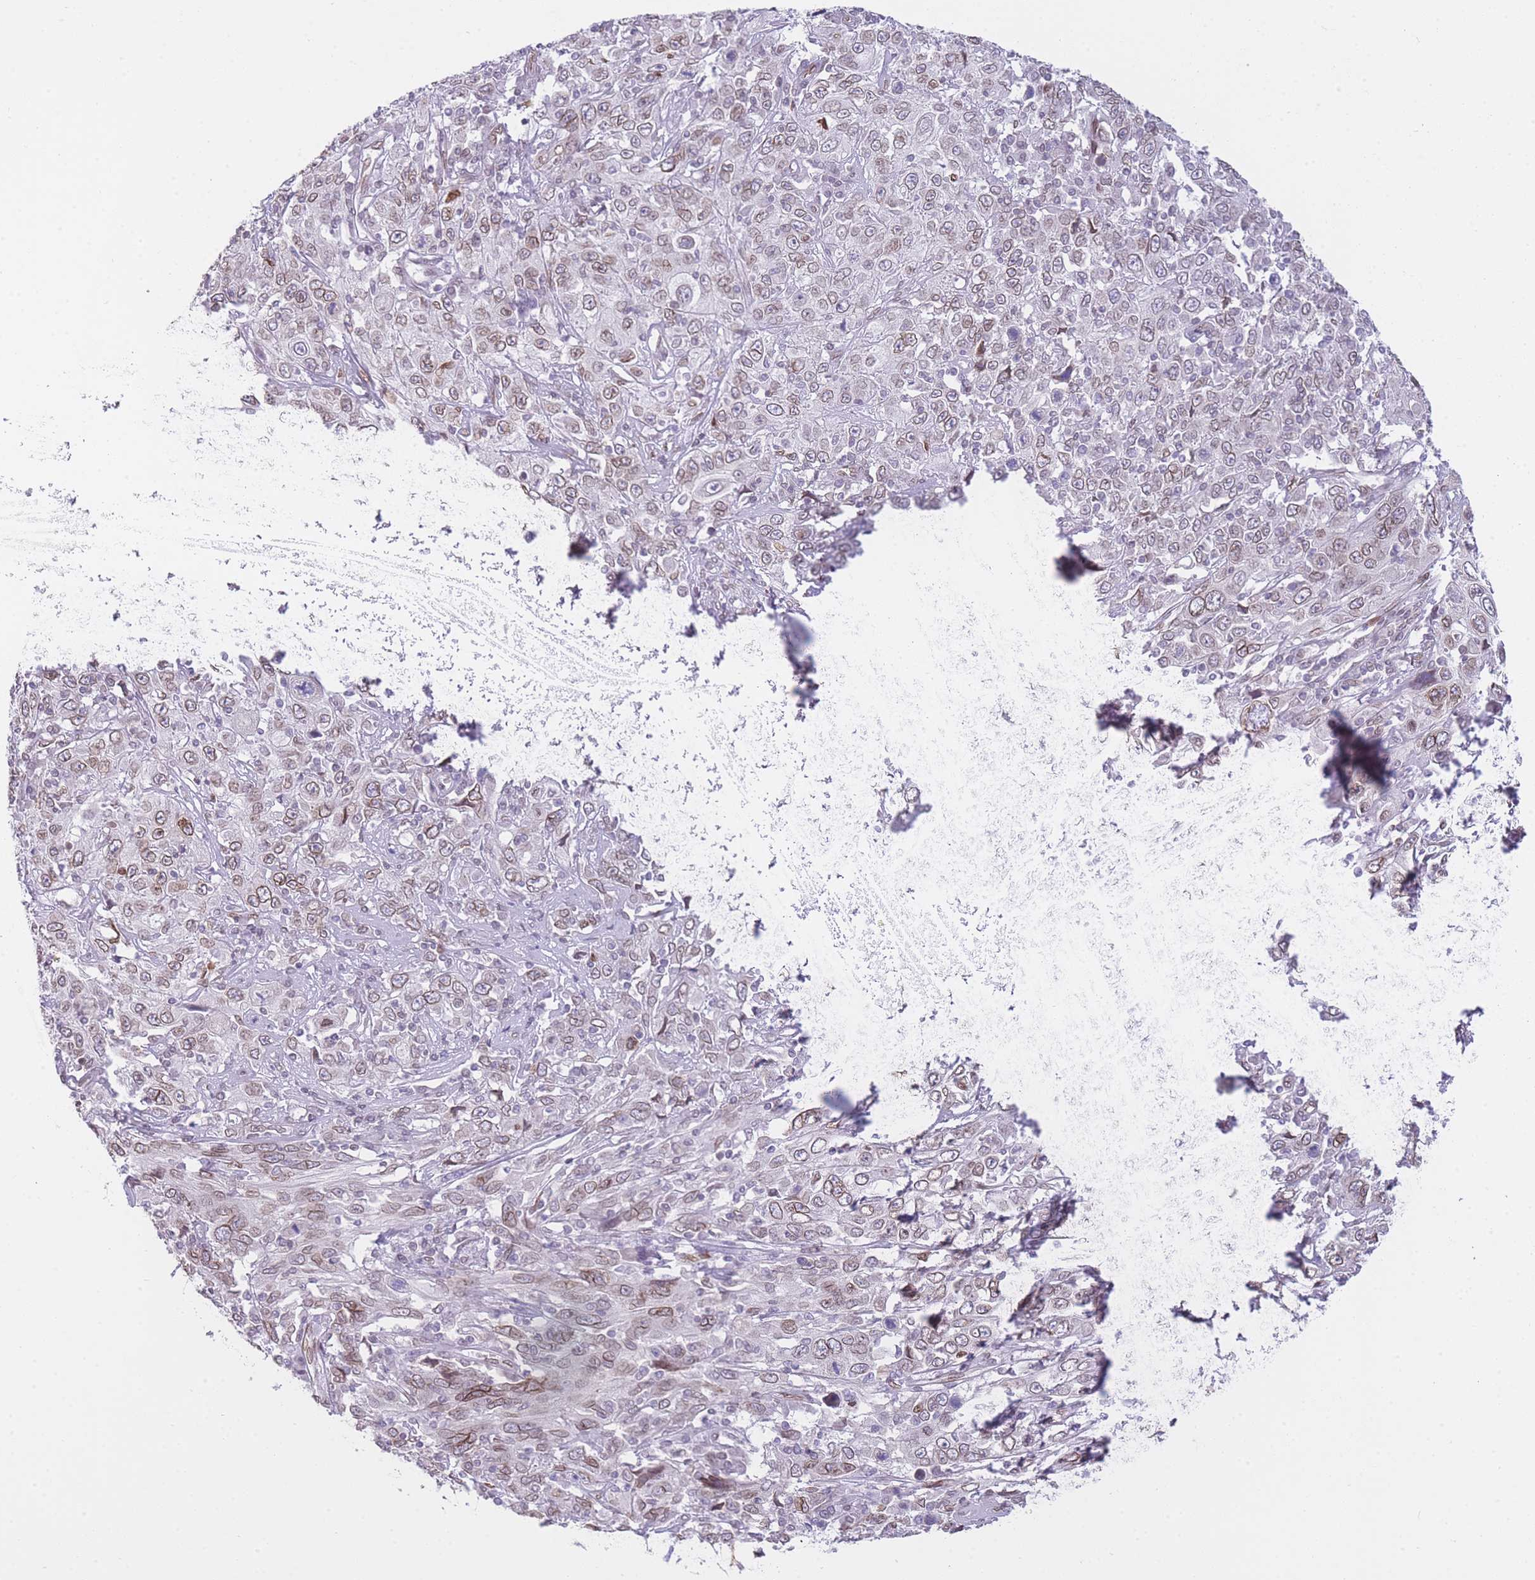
{"staining": {"intensity": "weak", "quantity": ">75%", "location": "cytoplasmic/membranous,nuclear"}, "tissue": "cervical cancer", "cell_type": "Tumor cells", "image_type": "cancer", "snomed": [{"axis": "morphology", "description": "Squamous cell carcinoma, NOS"}, {"axis": "topography", "description": "Cervix"}], "caption": "Cervical cancer stained with a brown dye reveals weak cytoplasmic/membranous and nuclear positive positivity in approximately >75% of tumor cells.", "gene": "OR10AD1", "patient": {"sex": "female", "age": 46}}